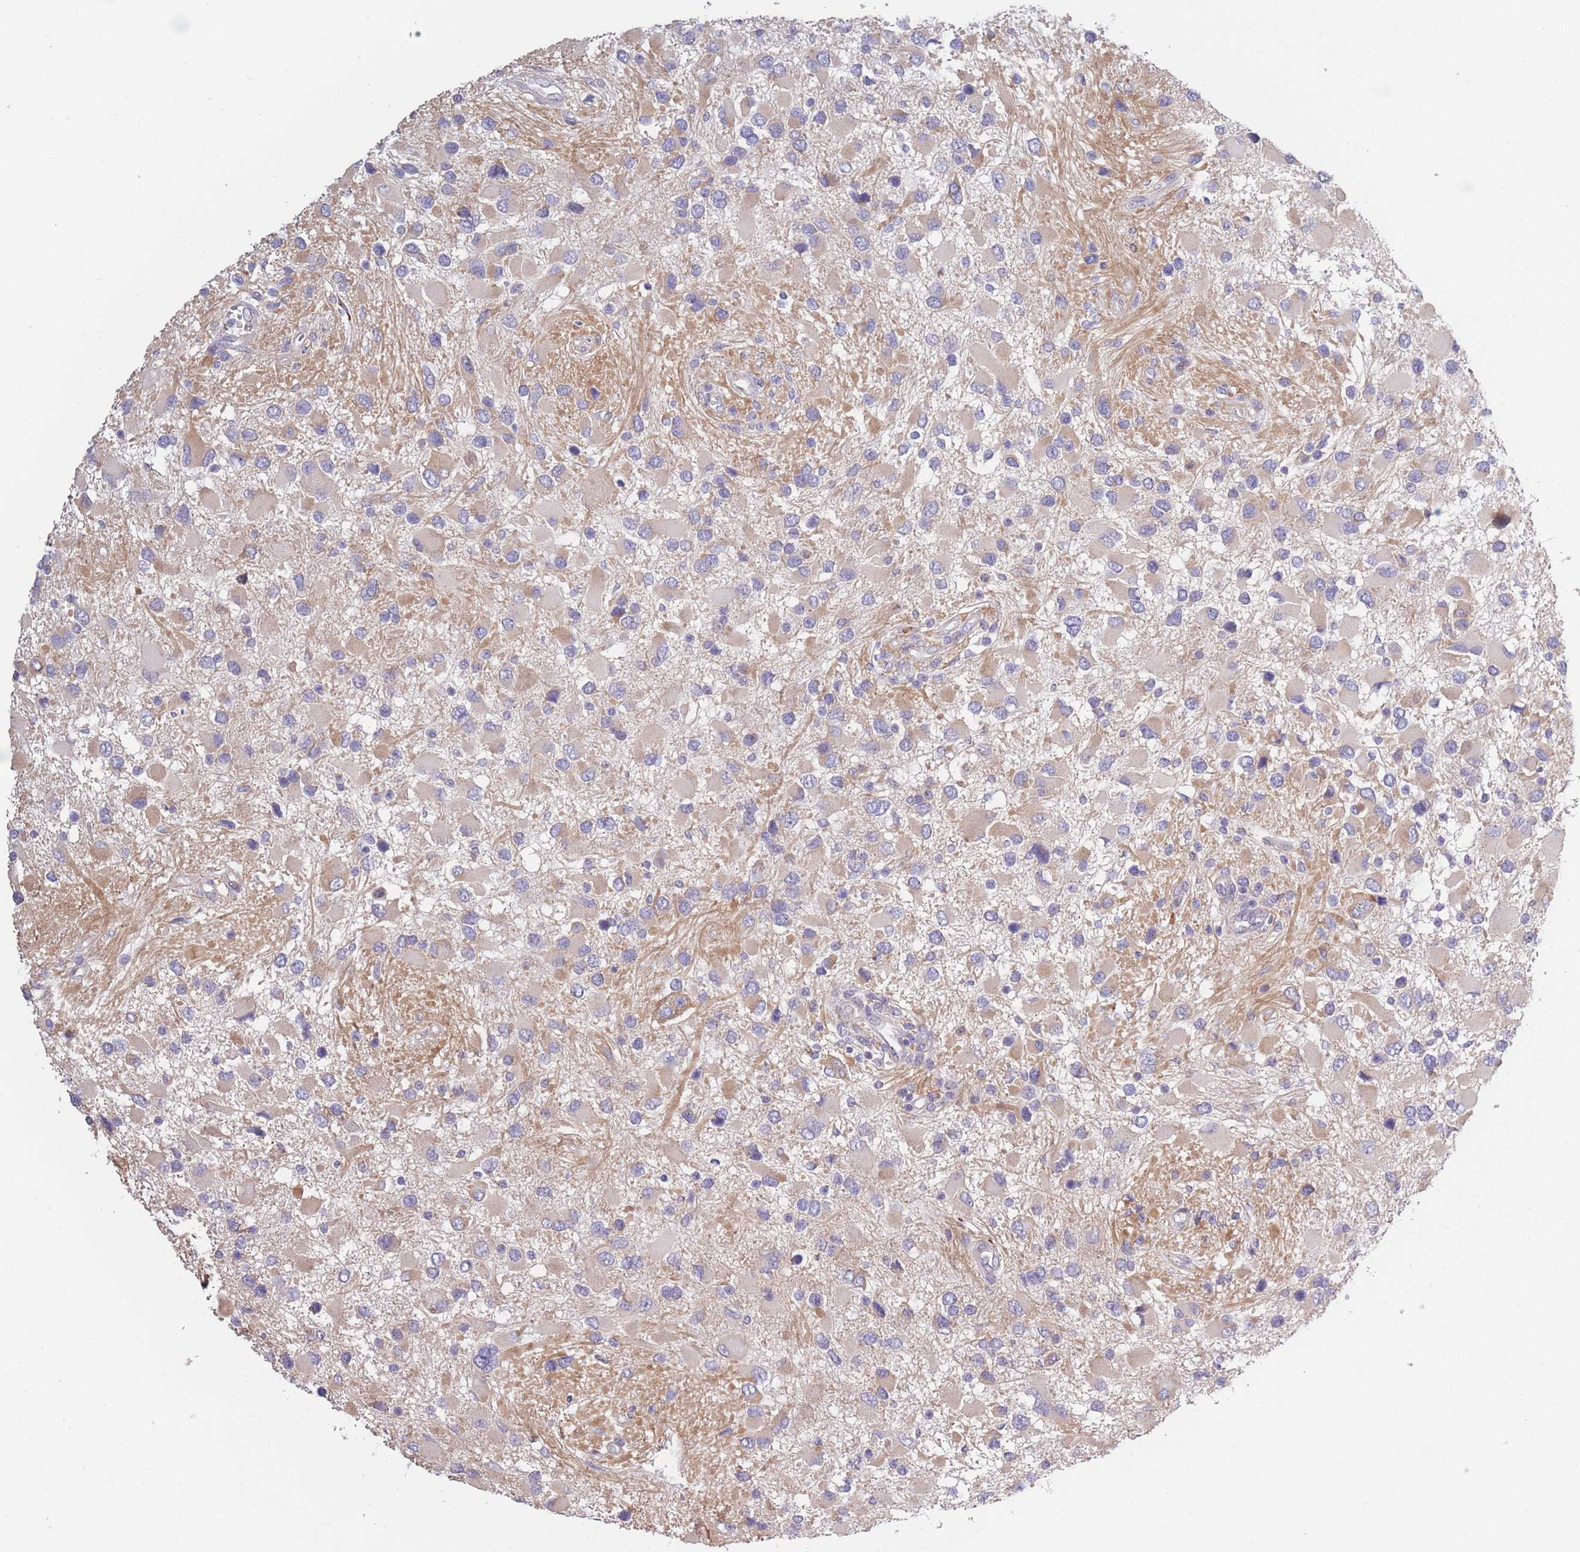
{"staining": {"intensity": "weak", "quantity": "25%-75%", "location": "cytoplasmic/membranous"}, "tissue": "glioma", "cell_type": "Tumor cells", "image_type": "cancer", "snomed": [{"axis": "morphology", "description": "Glioma, malignant, High grade"}, {"axis": "topography", "description": "Brain"}], "caption": "Immunohistochemistry (DAB (3,3'-diaminobenzidine)) staining of glioma shows weak cytoplasmic/membranous protein expression in approximately 25%-75% of tumor cells.", "gene": "CCNQ", "patient": {"sex": "male", "age": 53}}